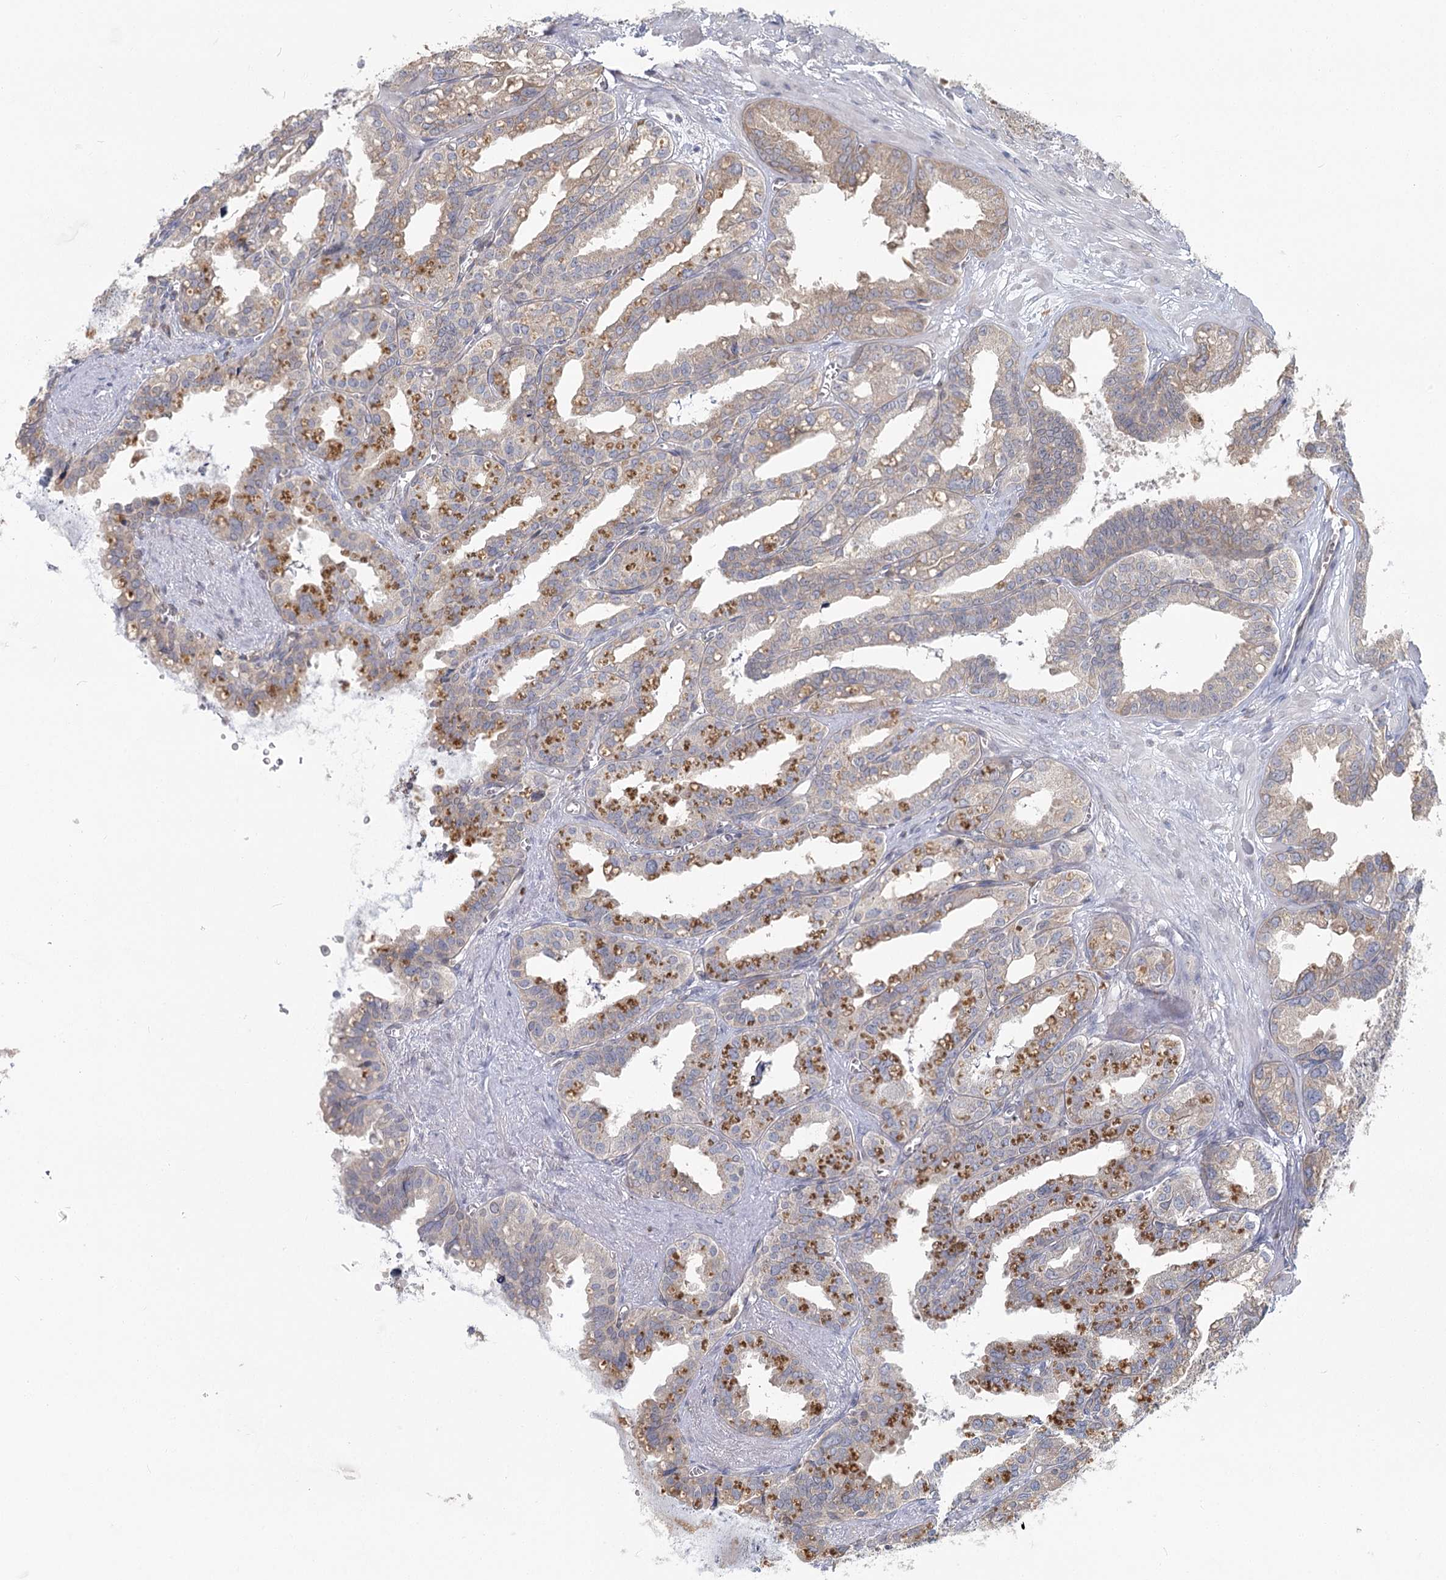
{"staining": {"intensity": "weak", "quantity": "25%-75%", "location": "cytoplasmic/membranous"}, "tissue": "seminal vesicle", "cell_type": "Glandular cells", "image_type": "normal", "snomed": [{"axis": "morphology", "description": "Normal tissue, NOS"}, {"axis": "topography", "description": "Prostate"}, {"axis": "topography", "description": "Seminal veicle"}], "caption": "A brown stain highlights weak cytoplasmic/membranous staining of a protein in glandular cells of benign human seminal vesicle.", "gene": "THNSL1", "patient": {"sex": "male", "age": 51}}